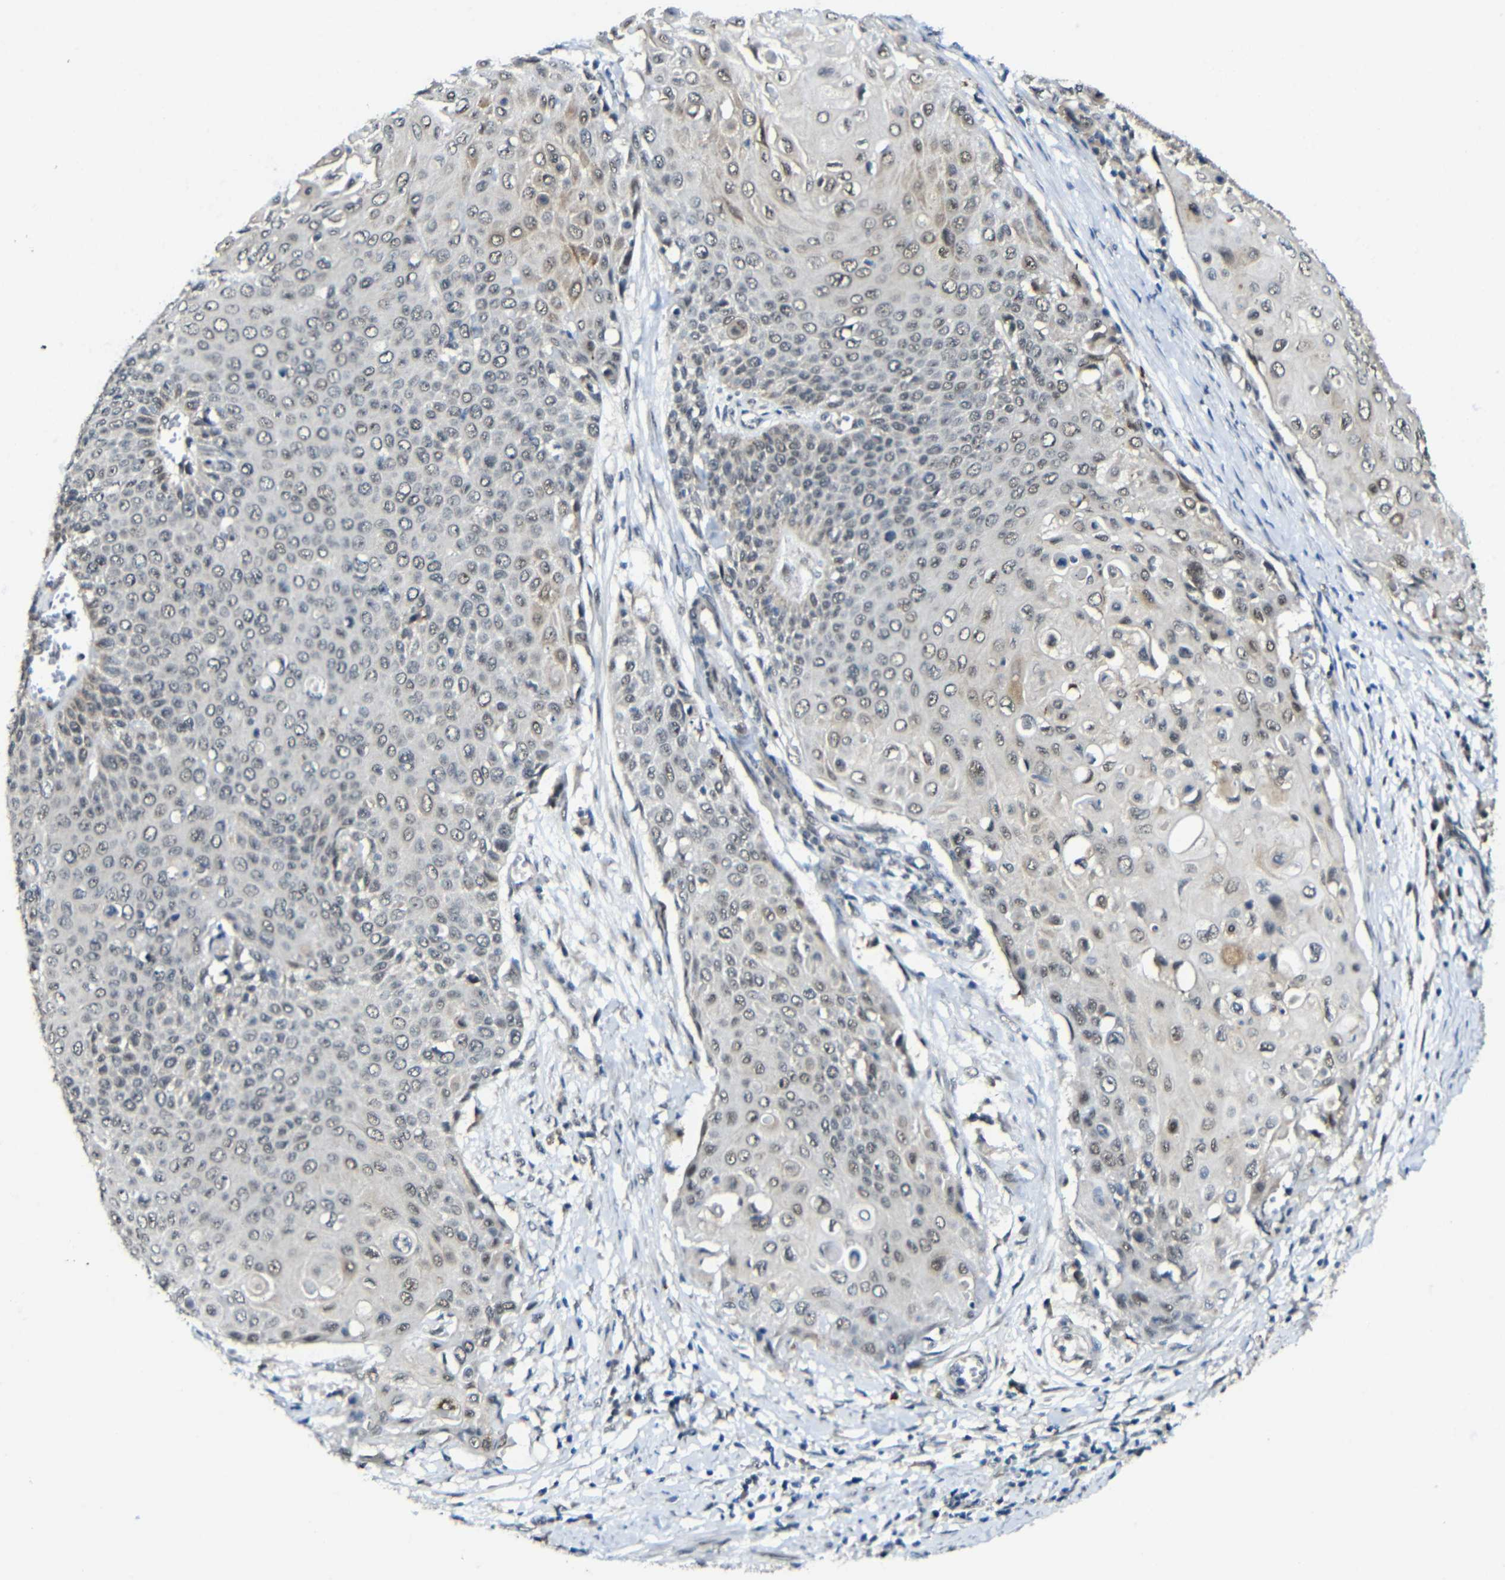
{"staining": {"intensity": "negative", "quantity": "none", "location": "none"}, "tissue": "cervical cancer", "cell_type": "Tumor cells", "image_type": "cancer", "snomed": [{"axis": "morphology", "description": "Squamous cell carcinoma, NOS"}, {"axis": "topography", "description": "Cervix"}], "caption": "The photomicrograph reveals no significant staining in tumor cells of cervical squamous cell carcinoma. The staining was performed using DAB to visualize the protein expression in brown, while the nuclei were stained in blue with hematoxylin (Magnification: 20x).", "gene": "FAM172A", "patient": {"sex": "female", "age": 39}}